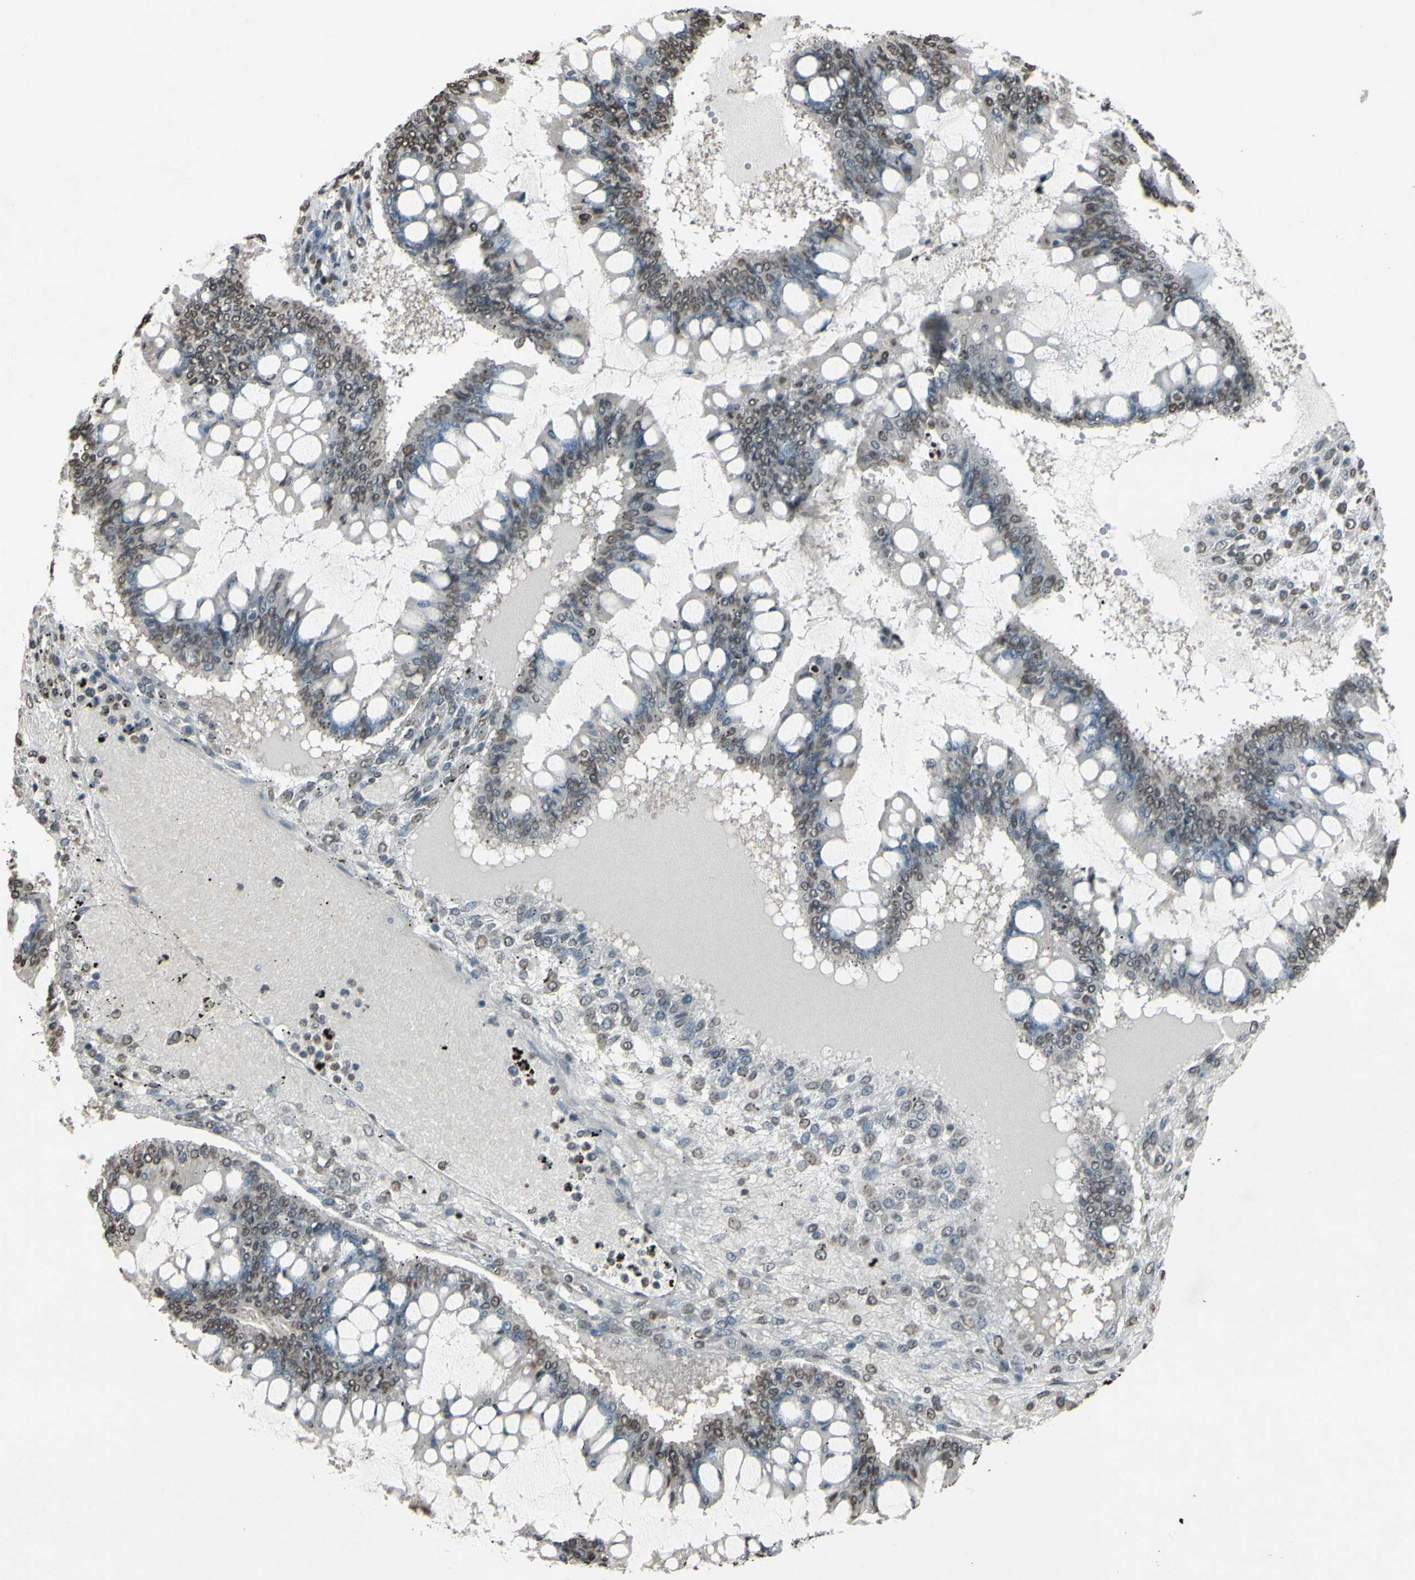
{"staining": {"intensity": "weak", "quantity": "25%-75%", "location": "cytoplasmic/membranous"}, "tissue": "ovarian cancer", "cell_type": "Tumor cells", "image_type": "cancer", "snomed": [{"axis": "morphology", "description": "Cystadenocarcinoma, mucinous, NOS"}, {"axis": "topography", "description": "Ovary"}], "caption": "A brown stain highlights weak cytoplasmic/membranous staining of a protein in ovarian cancer (mucinous cystadenocarcinoma) tumor cells.", "gene": "CD79B", "patient": {"sex": "female", "age": 73}}